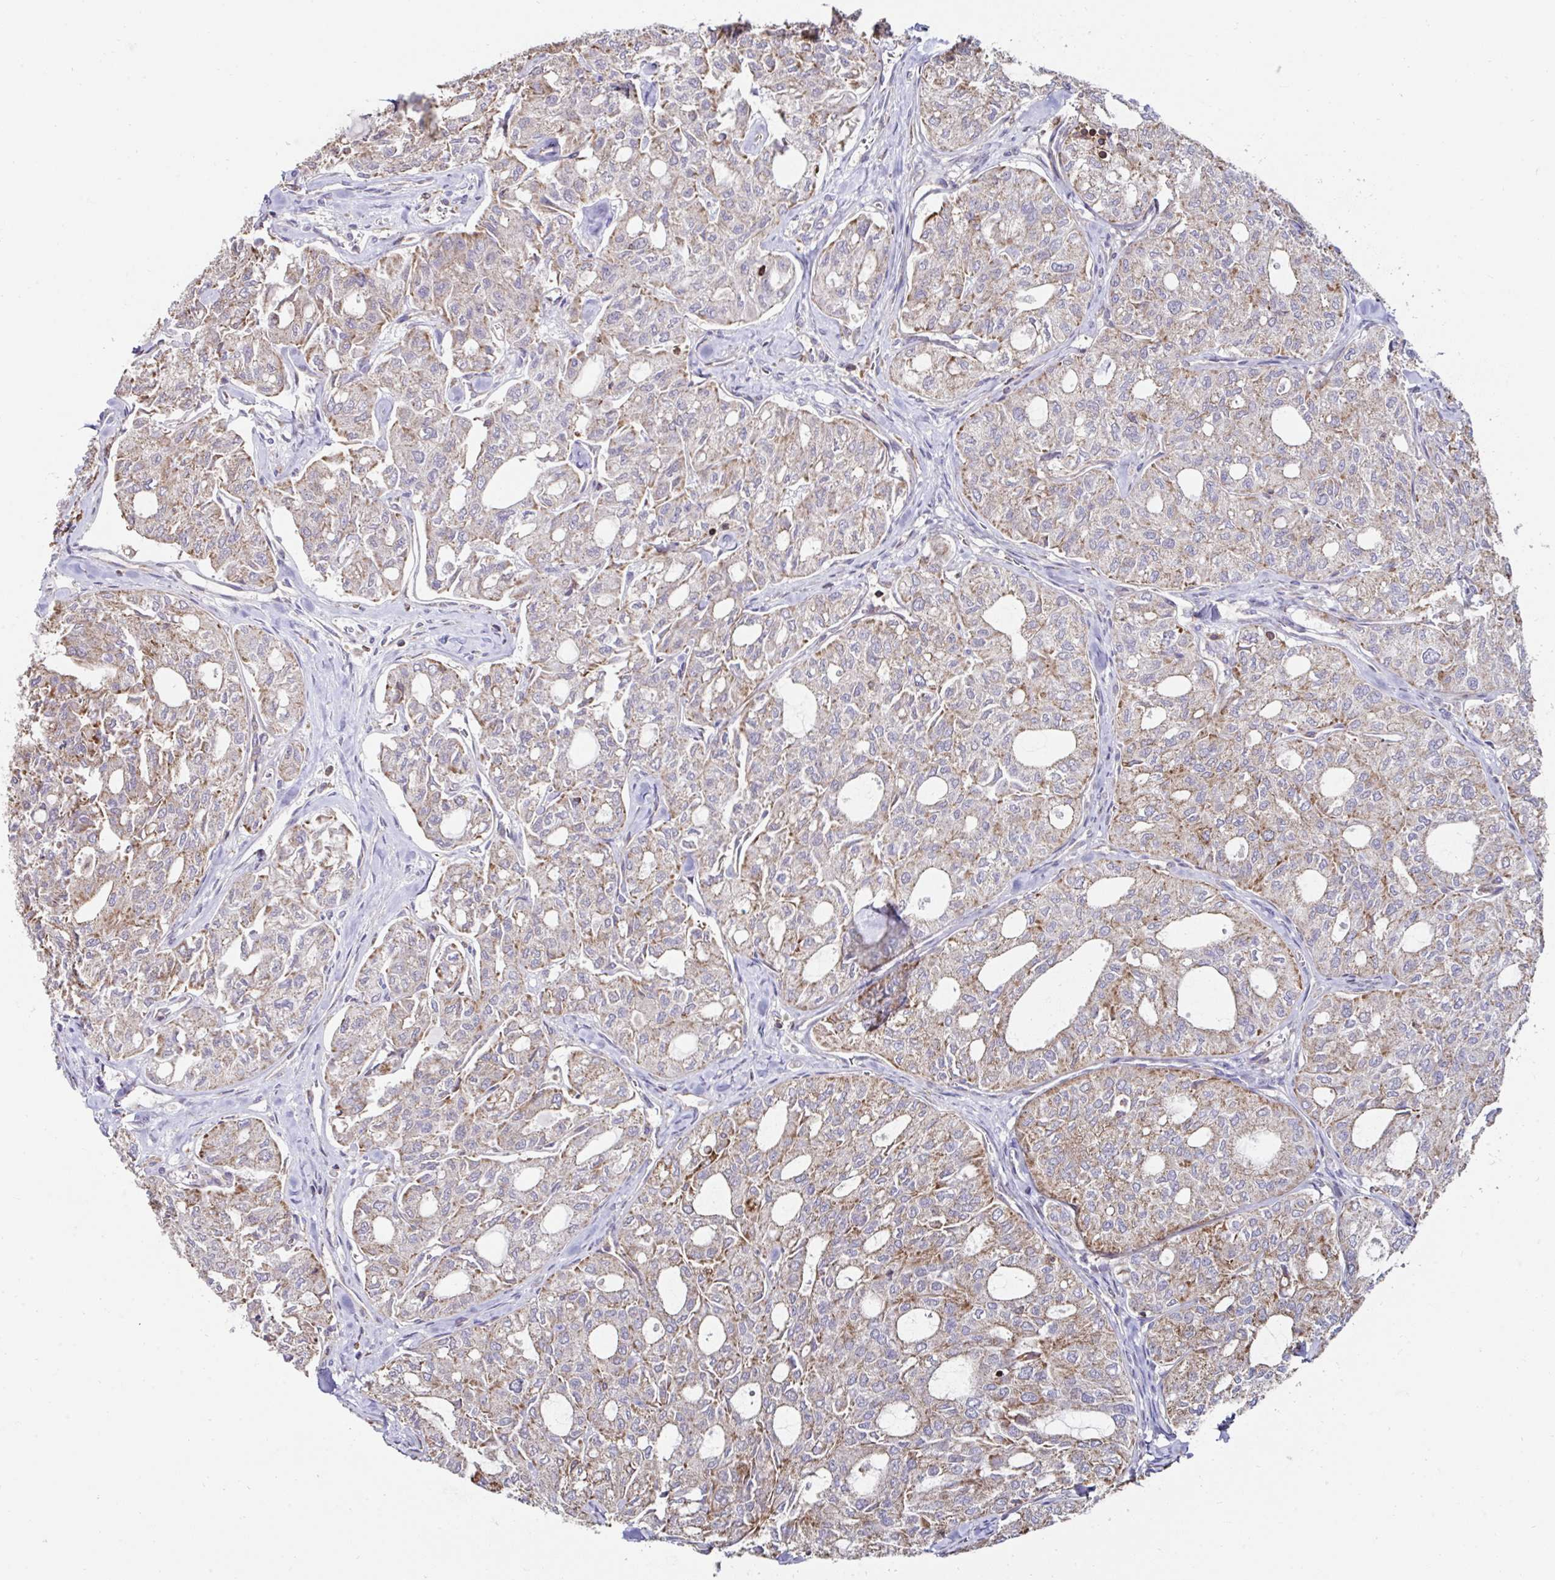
{"staining": {"intensity": "moderate", "quantity": "<25%", "location": "cytoplasmic/membranous"}, "tissue": "thyroid cancer", "cell_type": "Tumor cells", "image_type": "cancer", "snomed": [{"axis": "morphology", "description": "Follicular adenoma carcinoma, NOS"}, {"axis": "topography", "description": "Thyroid gland"}], "caption": "Human follicular adenoma carcinoma (thyroid) stained with a protein marker shows moderate staining in tumor cells.", "gene": "DZANK1", "patient": {"sex": "male", "age": 75}}